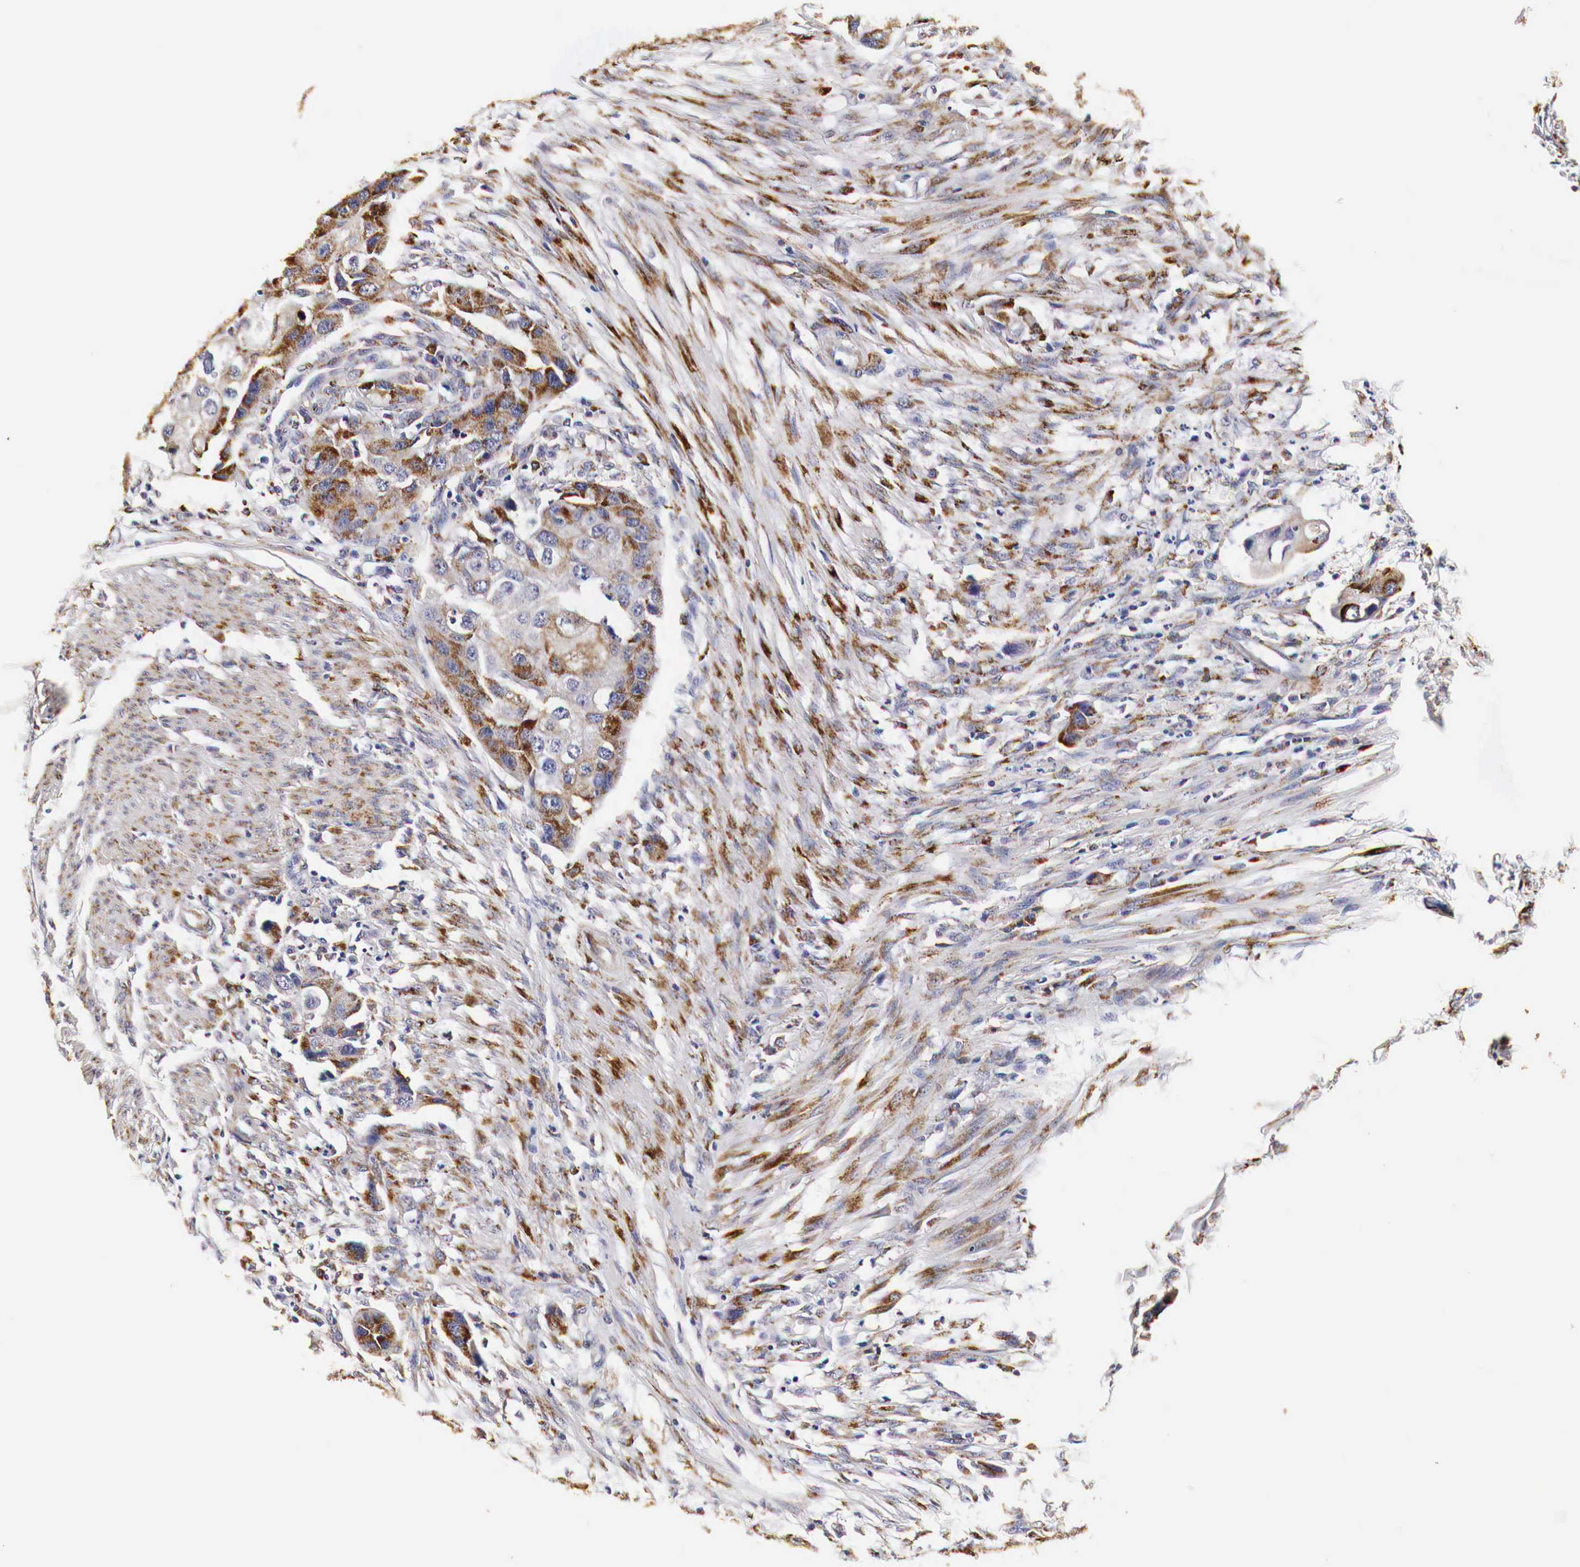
{"staining": {"intensity": "moderate", "quantity": "25%-75%", "location": "cytoplasmic/membranous"}, "tissue": "urothelial cancer", "cell_type": "Tumor cells", "image_type": "cancer", "snomed": [{"axis": "morphology", "description": "Urothelial carcinoma, High grade"}, {"axis": "topography", "description": "Urinary bladder"}], "caption": "Protein expression analysis of human urothelial carcinoma (high-grade) reveals moderate cytoplasmic/membranous staining in about 25%-75% of tumor cells.", "gene": "CKAP4", "patient": {"sex": "male", "age": 55}}